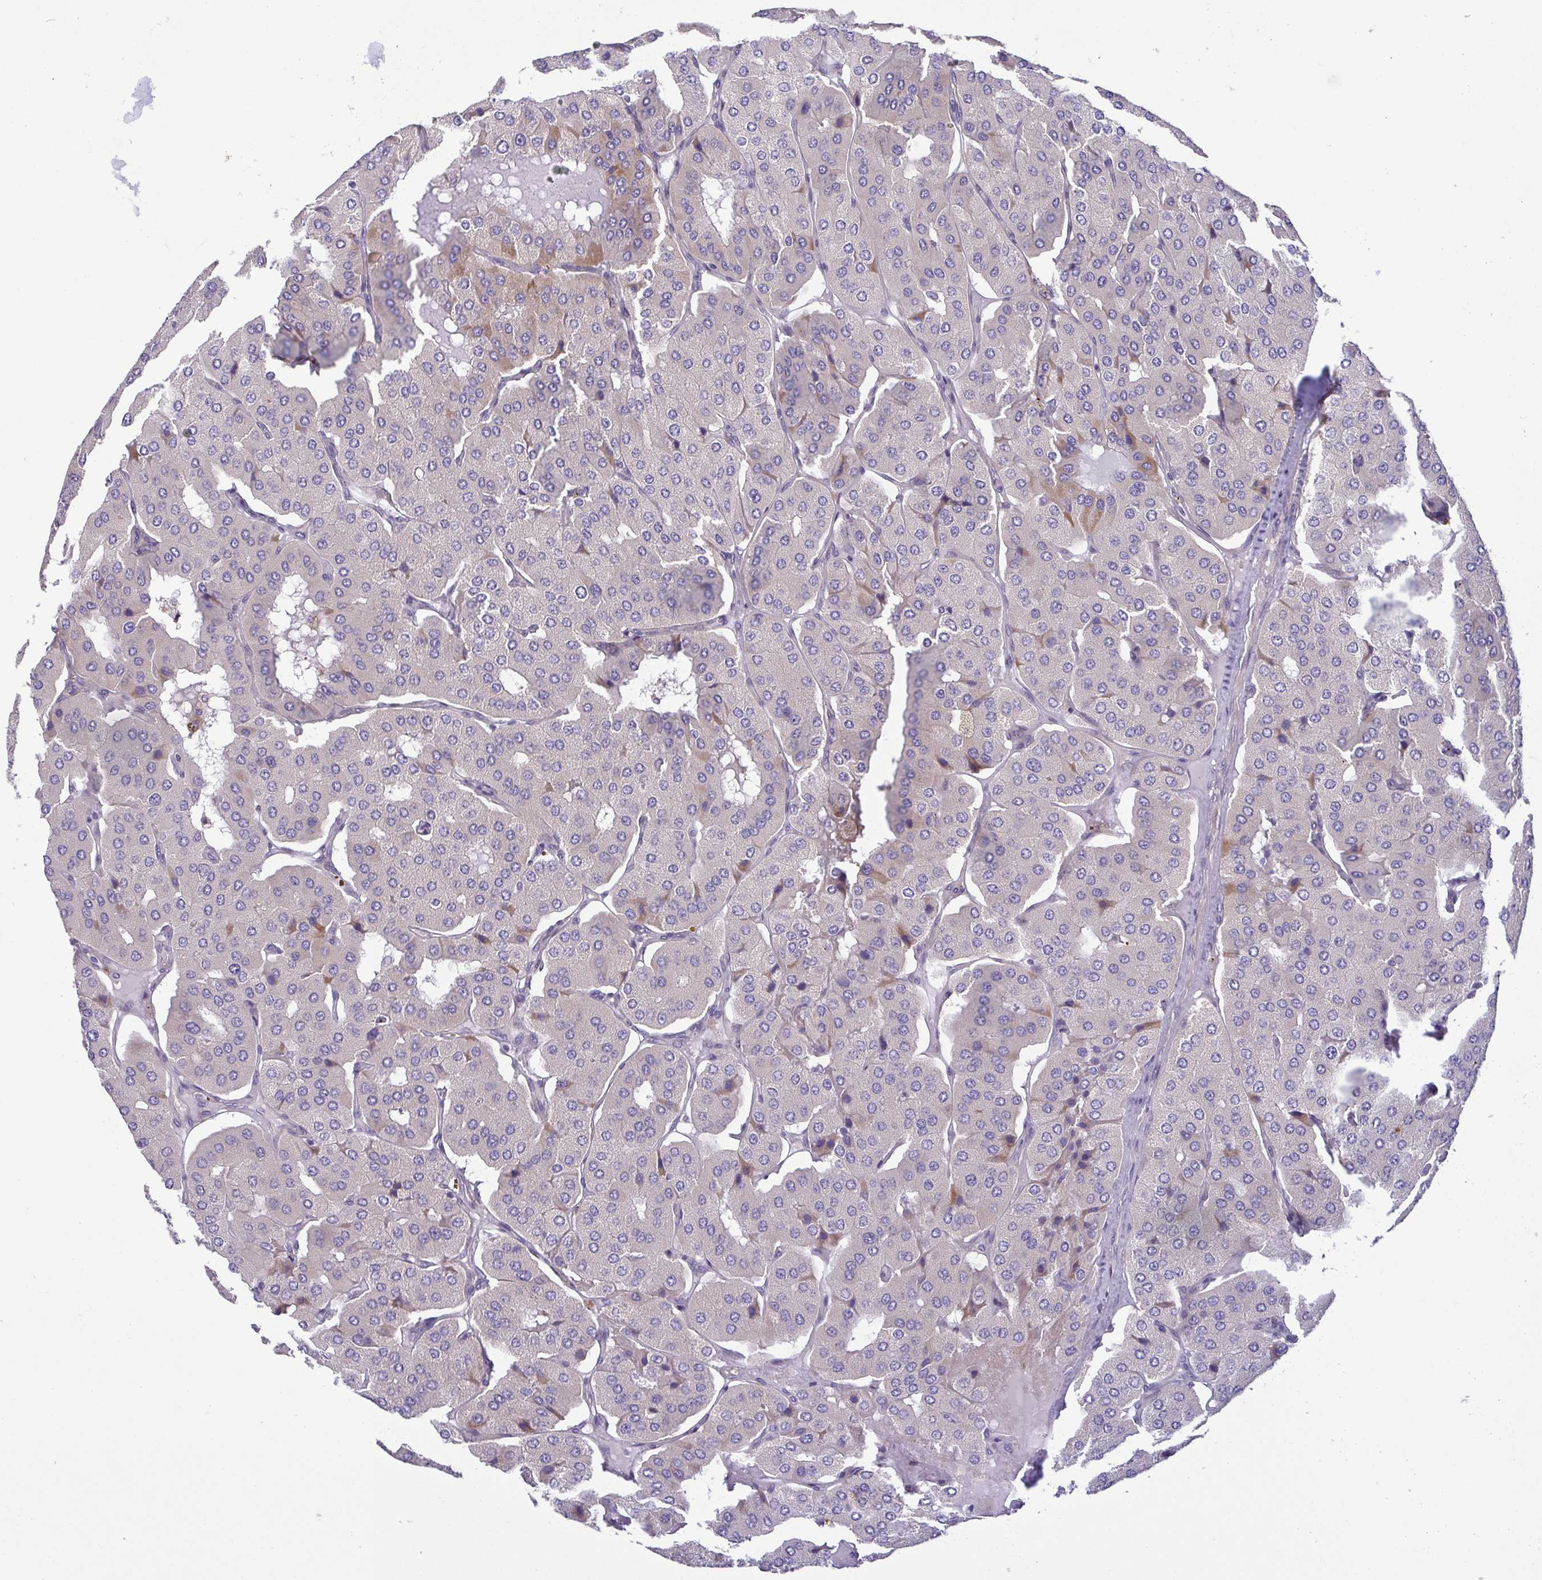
{"staining": {"intensity": "moderate", "quantity": "<25%", "location": "cytoplasmic/membranous"}, "tissue": "parathyroid gland", "cell_type": "Glandular cells", "image_type": "normal", "snomed": [{"axis": "morphology", "description": "Normal tissue, NOS"}, {"axis": "morphology", "description": "Adenoma, NOS"}, {"axis": "topography", "description": "Parathyroid gland"}], "caption": "High-power microscopy captured an immunohistochemistry photomicrograph of normal parathyroid gland, revealing moderate cytoplasmic/membranous positivity in approximately <25% of glandular cells.", "gene": "LMF2", "patient": {"sex": "female", "age": 86}}